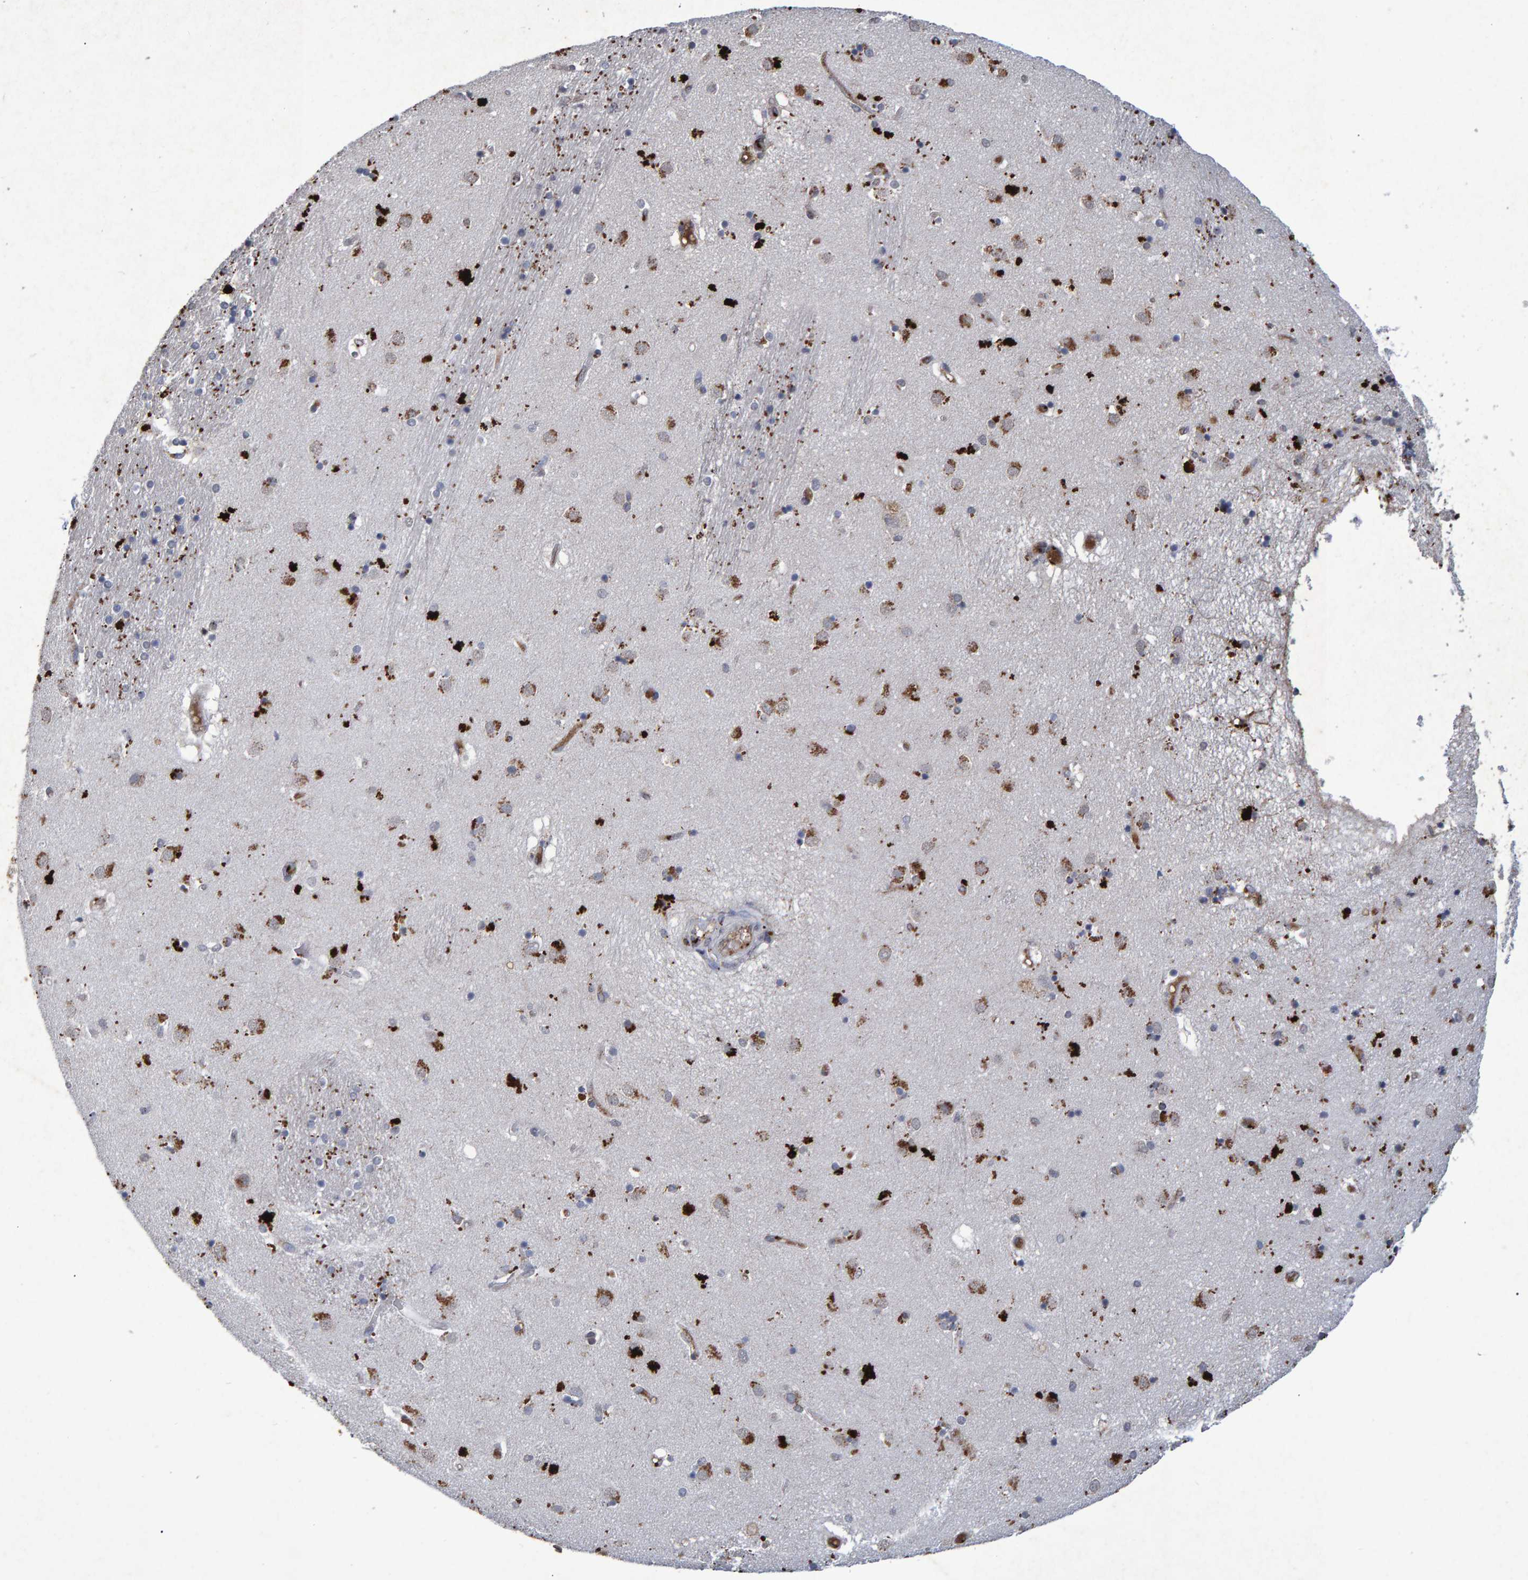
{"staining": {"intensity": "moderate", "quantity": "<25%", "location": "cytoplasmic/membranous"}, "tissue": "caudate", "cell_type": "Glial cells", "image_type": "normal", "snomed": [{"axis": "morphology", "description": "Normal tissue, NOS"}, {"axis": "topography", "description": "Lateral ventricle wall"}], "caption": "Human caudate stained with a brown dye demonstrates moderate cytoplasmic/membranous positive positivity in about <25% of glial cells.", "gene": "GALC", "patient": {"sex": "male", "age": 70}}